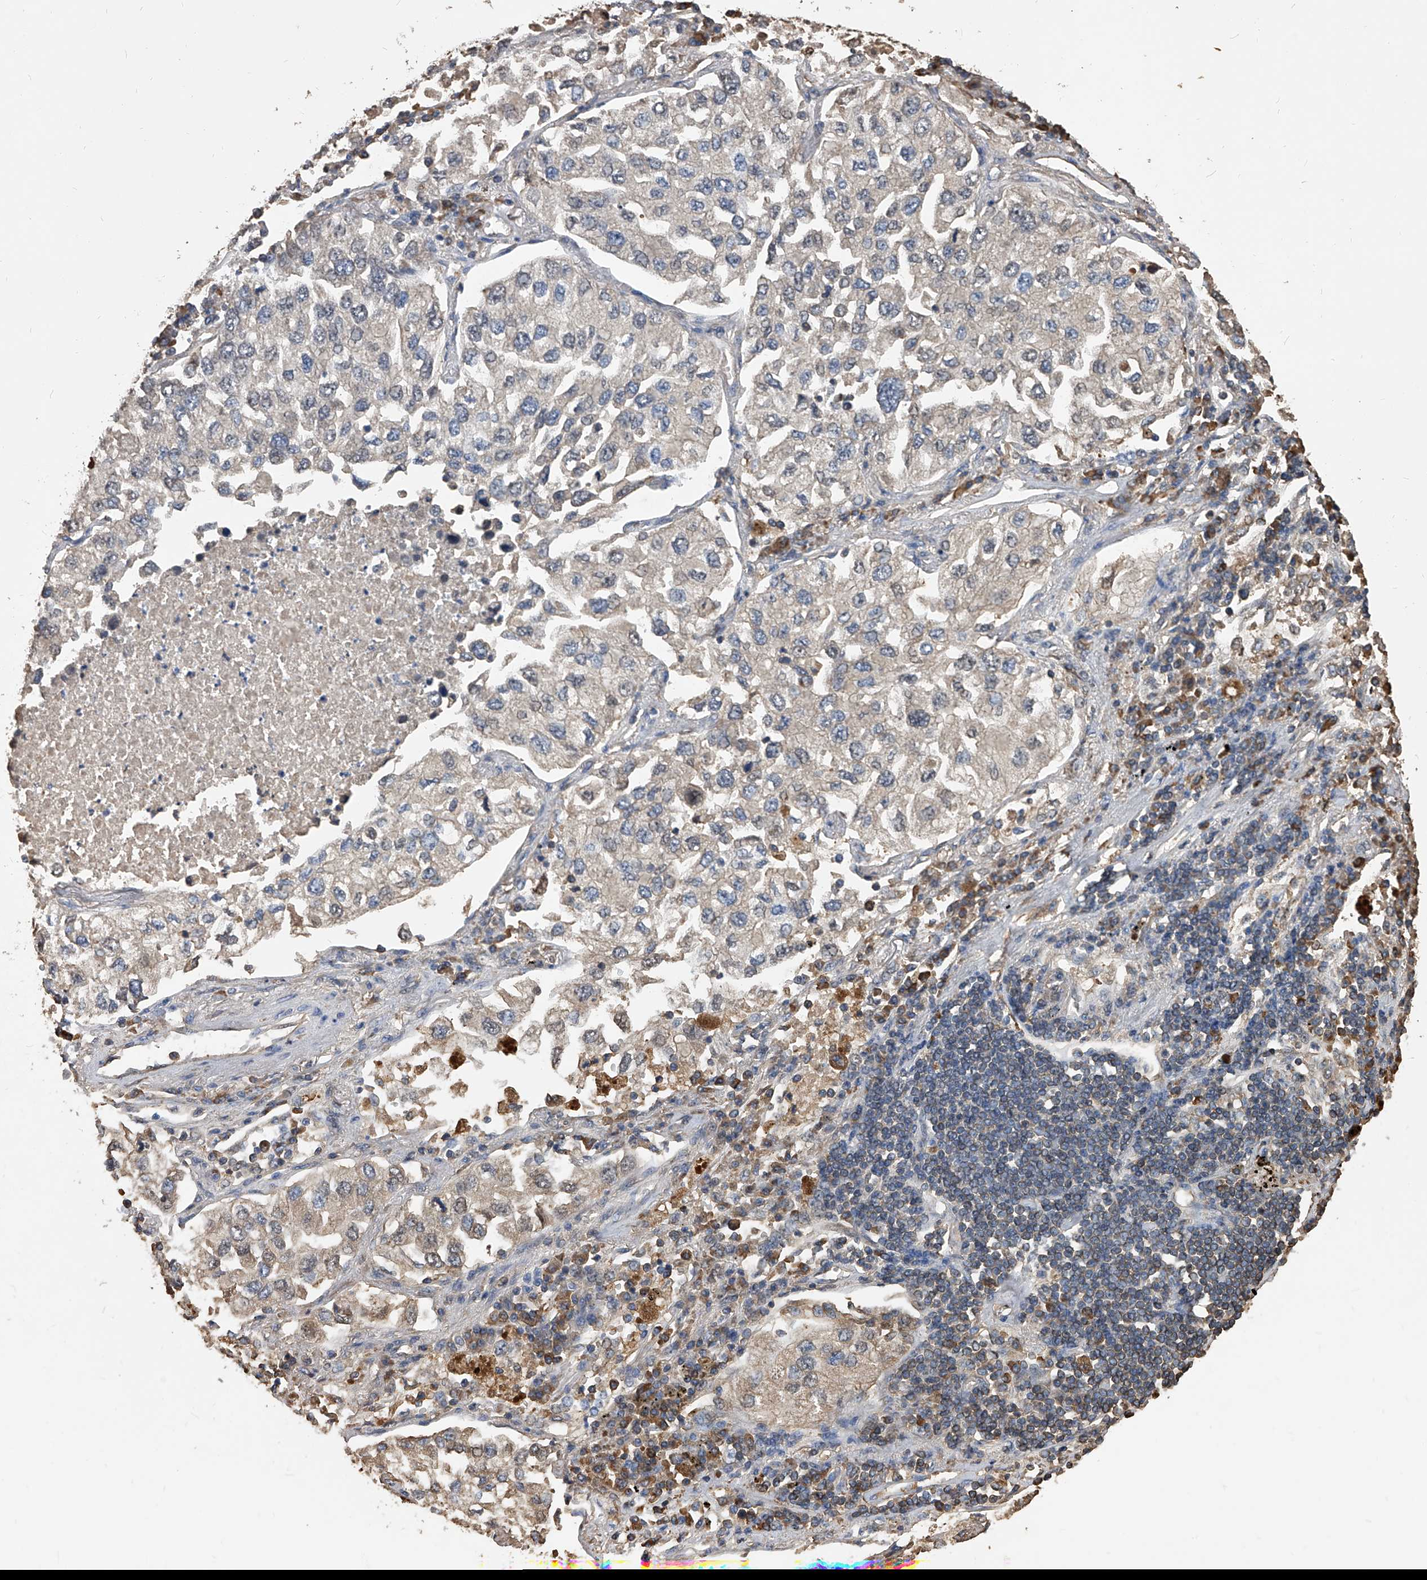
{"staining": {"intensity": "weak", "quantity": "<25%", "location": "cytoplasmic/membranous"}, "tissue": "lung cancer", "cell_type": "Tumor cells", "image_type": "cancer", "snomed": [{"axis": "morphology", "description": "Adenocarcinoma, NOS"}, {"axis": "topography", "description": "Lung"}], "caption": "Tumor cells show no significant protein expression in lung cancer (adenocarcinoma).", "gene": "ZNF25", "patient": {"sex": "male", "age": 63}}